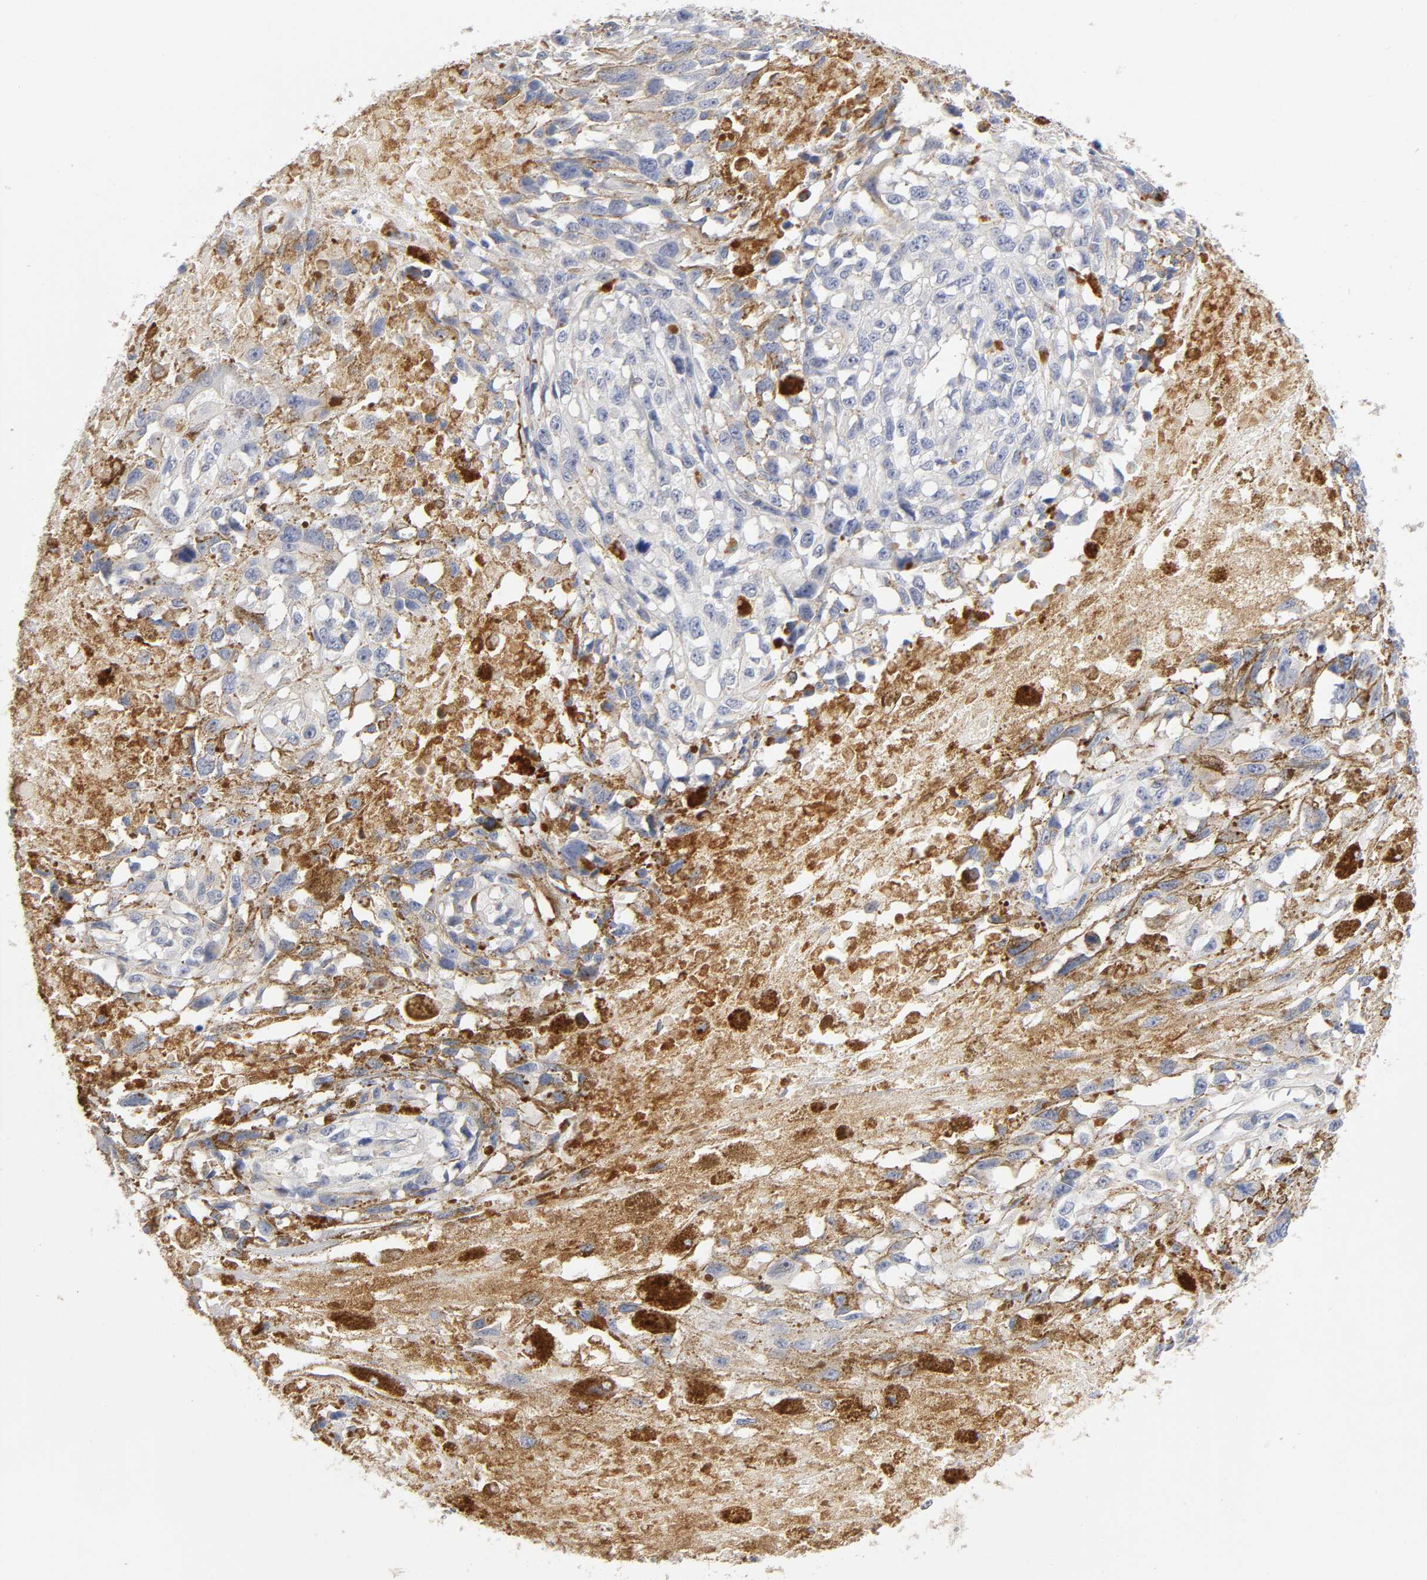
{"staining": {"intensity": "moderate", "quantity": "<25%", "location": "cytoplasmic/membranous"}, "tissue": "melanoma", "cell_type": "Tumor cells", "image_type": "cancer", "snomed": [{"axis": "morphology", "description": "Malignant melanoma, Metastatic site"}, {"axis": "topography", "description": "Lymph node"}], "caption": "The histopathology image demonstrates staining of melanoma, revealing moderate cytoplasmic/membranous protein expression (brown color) within tumor cells. Immunohistochemistry (ihc) stains the protein in brown and the nuclei are stained blue.", "gene": "ISG15", "patient": {"sex": "male", "age": 59}}